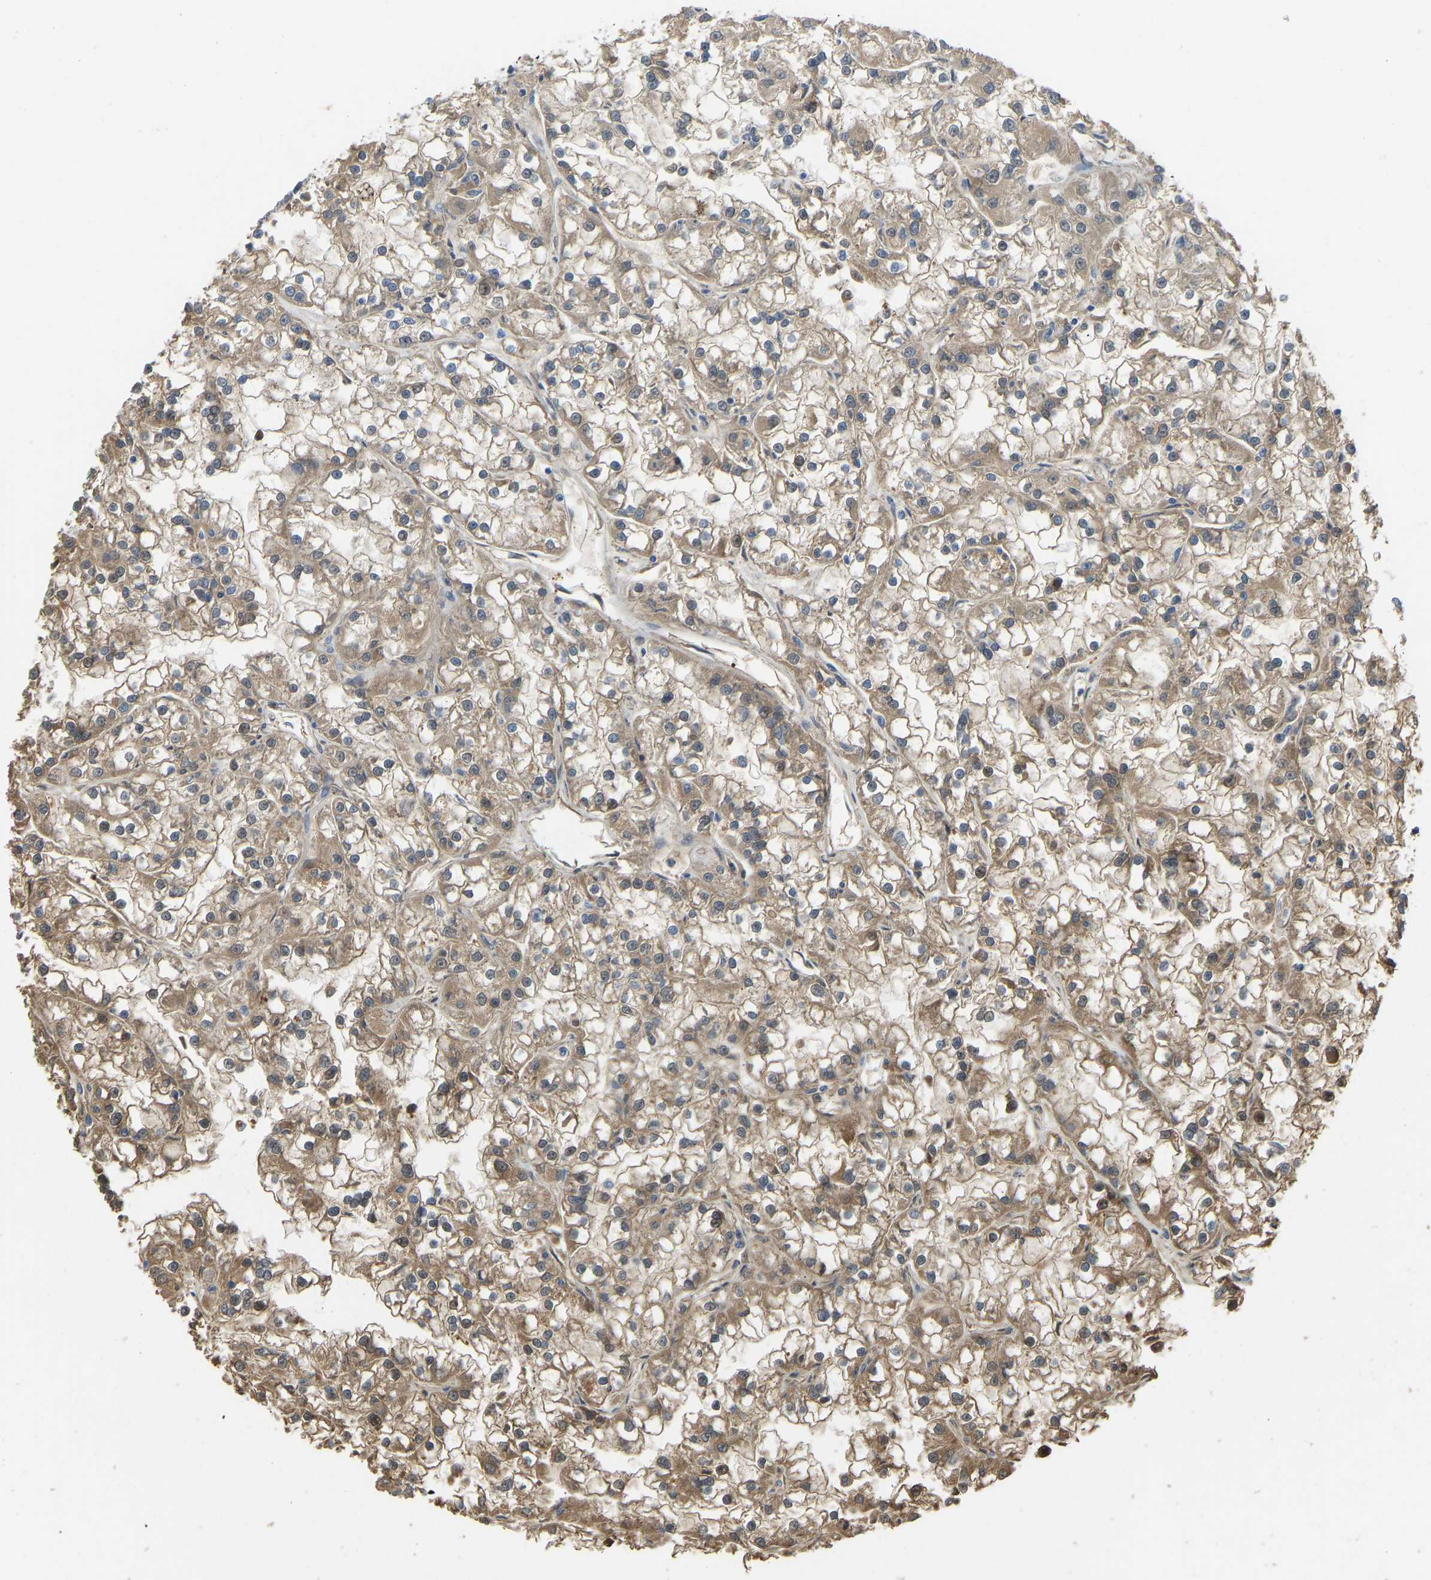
{"staining": {"intensity": "weak", "quantity": ">75%", "location": "cytoplasmic/membranous"}, "tissue": "renal cancer", "cell_type": "Tumor cells", "image_type": "cancer", "snomed": [{"axis": "morphology", "description": "Adenocarcinoma, NOS"}, {"axis": "topography", "description": "Kidney"}], "caption": "Weak cytoplasmic/membranous protein expression is appreciated in approximately >75% of tumor cells in renal cancer. Using DAB (3,3'-diaminobenzidine) (brown) and hematoxylin (blue) stains, captured at high magnification using brightfield microscopy.", "gene": "VCPKMT", "patient": {"sex": "female", "age": 52}}